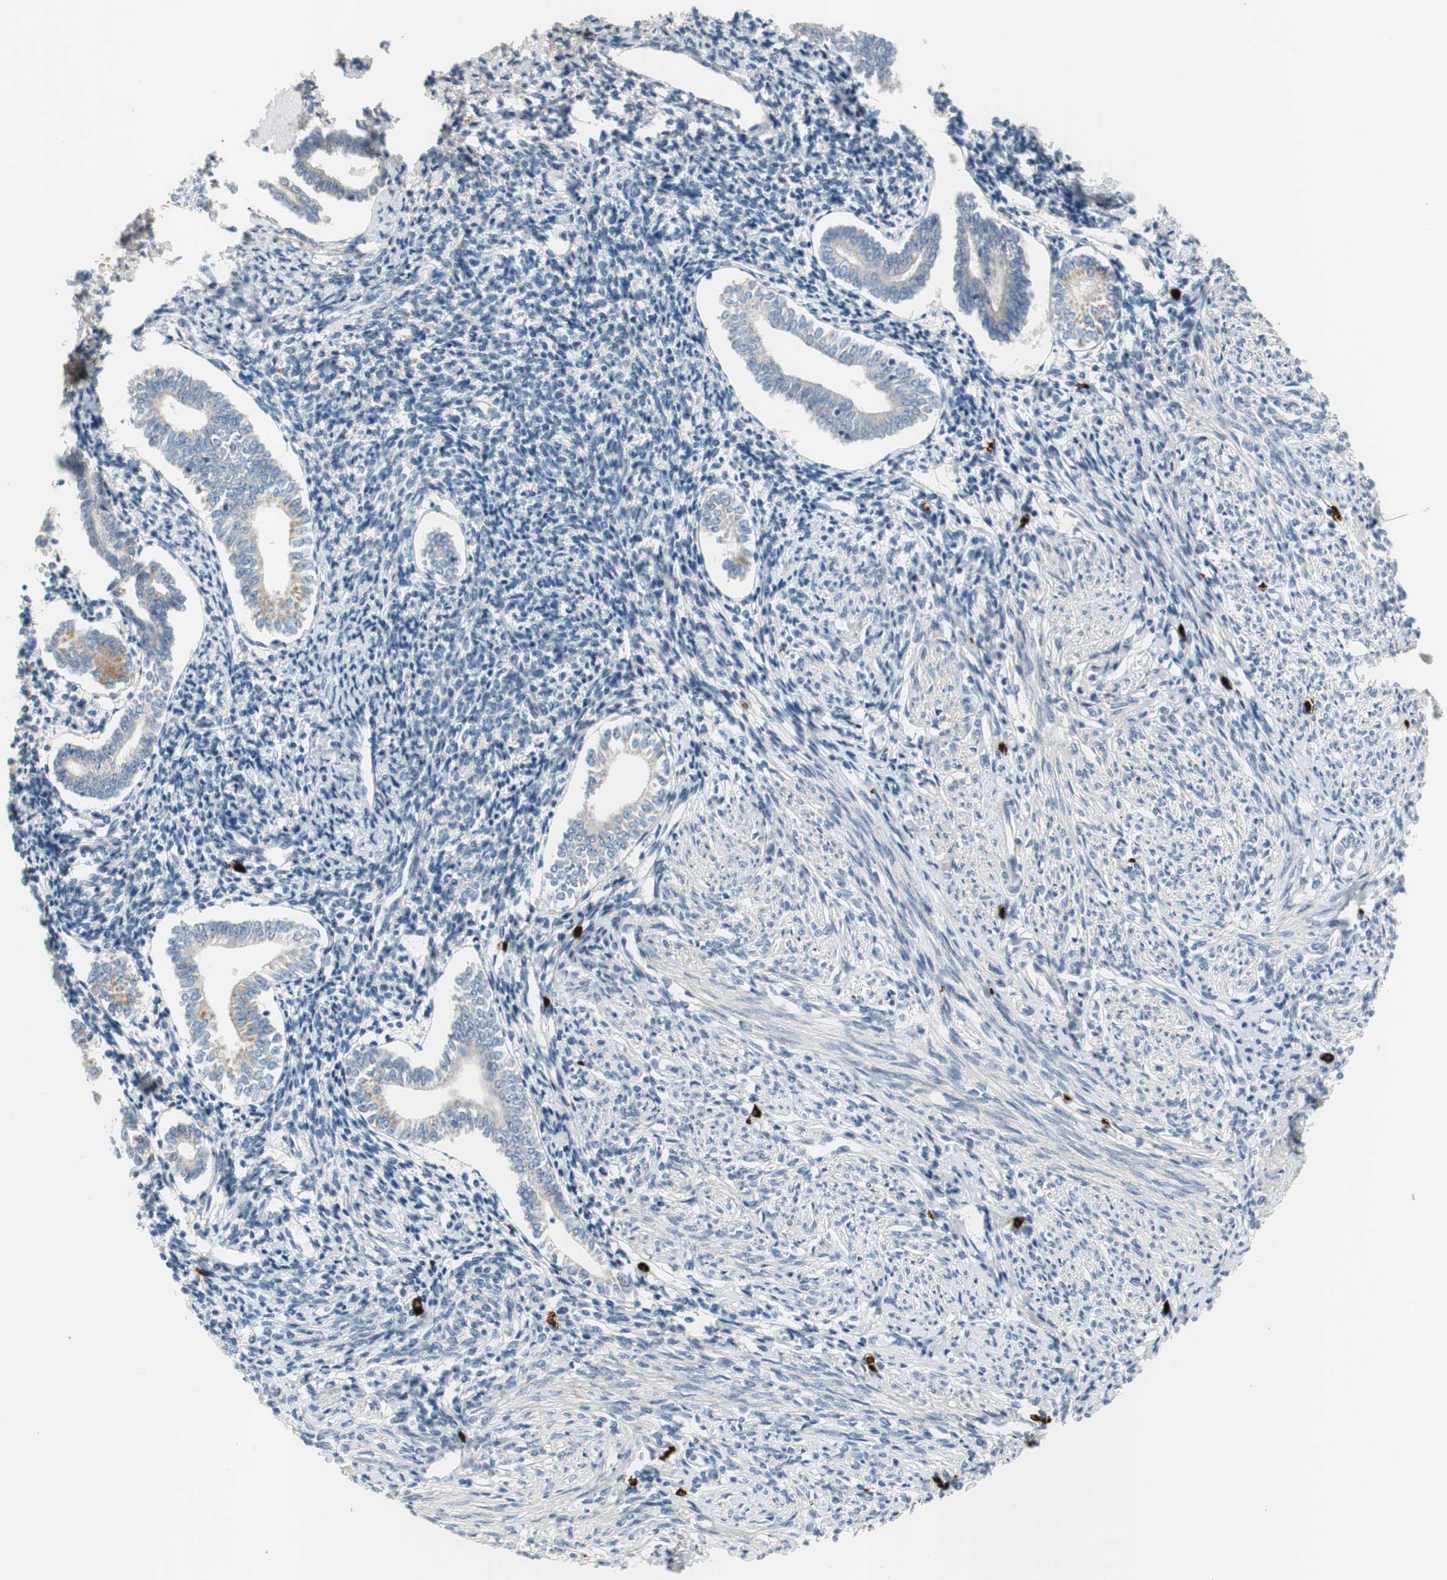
{"staining": {"intensity": "weak", "quantity": "25%-75%", "location": "cytoplasmic/membranous"}, "tissue": "endometrium", "cell_type": "Cells in endometrial stroma", "image_type": "normal", "snomed": [{"axis": "morphology", "description": "Normal tissue, NOS"}, {"axis": "topography", "description": "Endometrium"}], "caption": "The micrograph demonstrates immunohistochemical staining of benign endometrium. There is weak cytoplasmic/membranous expression is appreciated in about 25%-75% of cells in endometrial stroma. (IHC, brightfield microscopy, high magnification).", "gene": "COL12A1", "patient": {"sex": "female", "age": 71}}